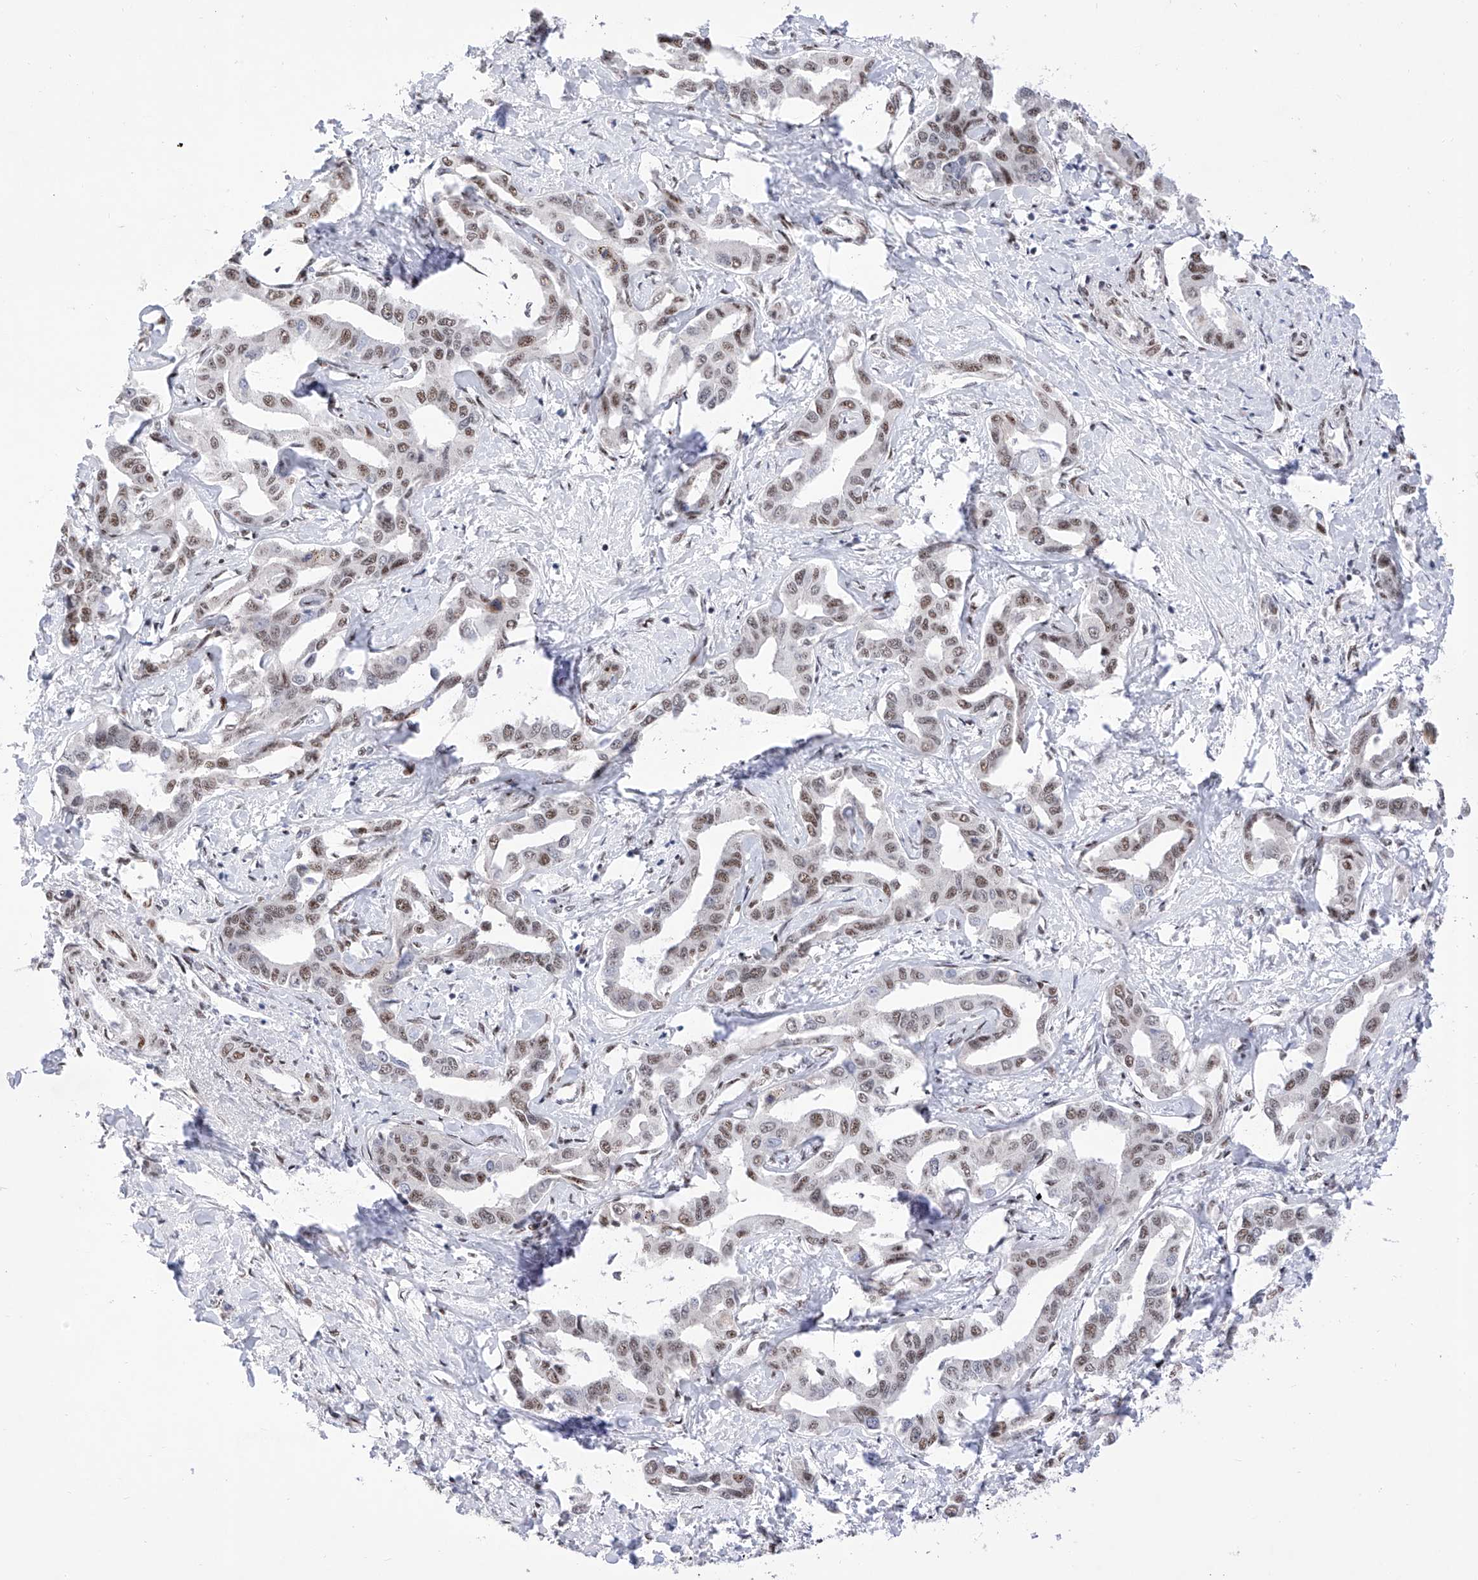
{"staining": {"intensity": "moderate", "quantity": ">75%", "location": "nuclear"}, "tissue": "liver cancer", "cell_type": "Tumor cells", "image_type": "cancer", "snomed": [{"axis": "morphology", "description": "Cholangiocarcinoma"}, {"axis": "topography", "description": "Liver"}], "caption": "Tumor cells demonstrate medium levels of moderate nuclear expression in about >75% of cells in liver cancer. (Stains: DAB in brown, nuclei in blue, Microscopy: brightfield microscopy at high magnification).", "gene": "ATN1", "patient": {"sex": "male", "age": 59}}